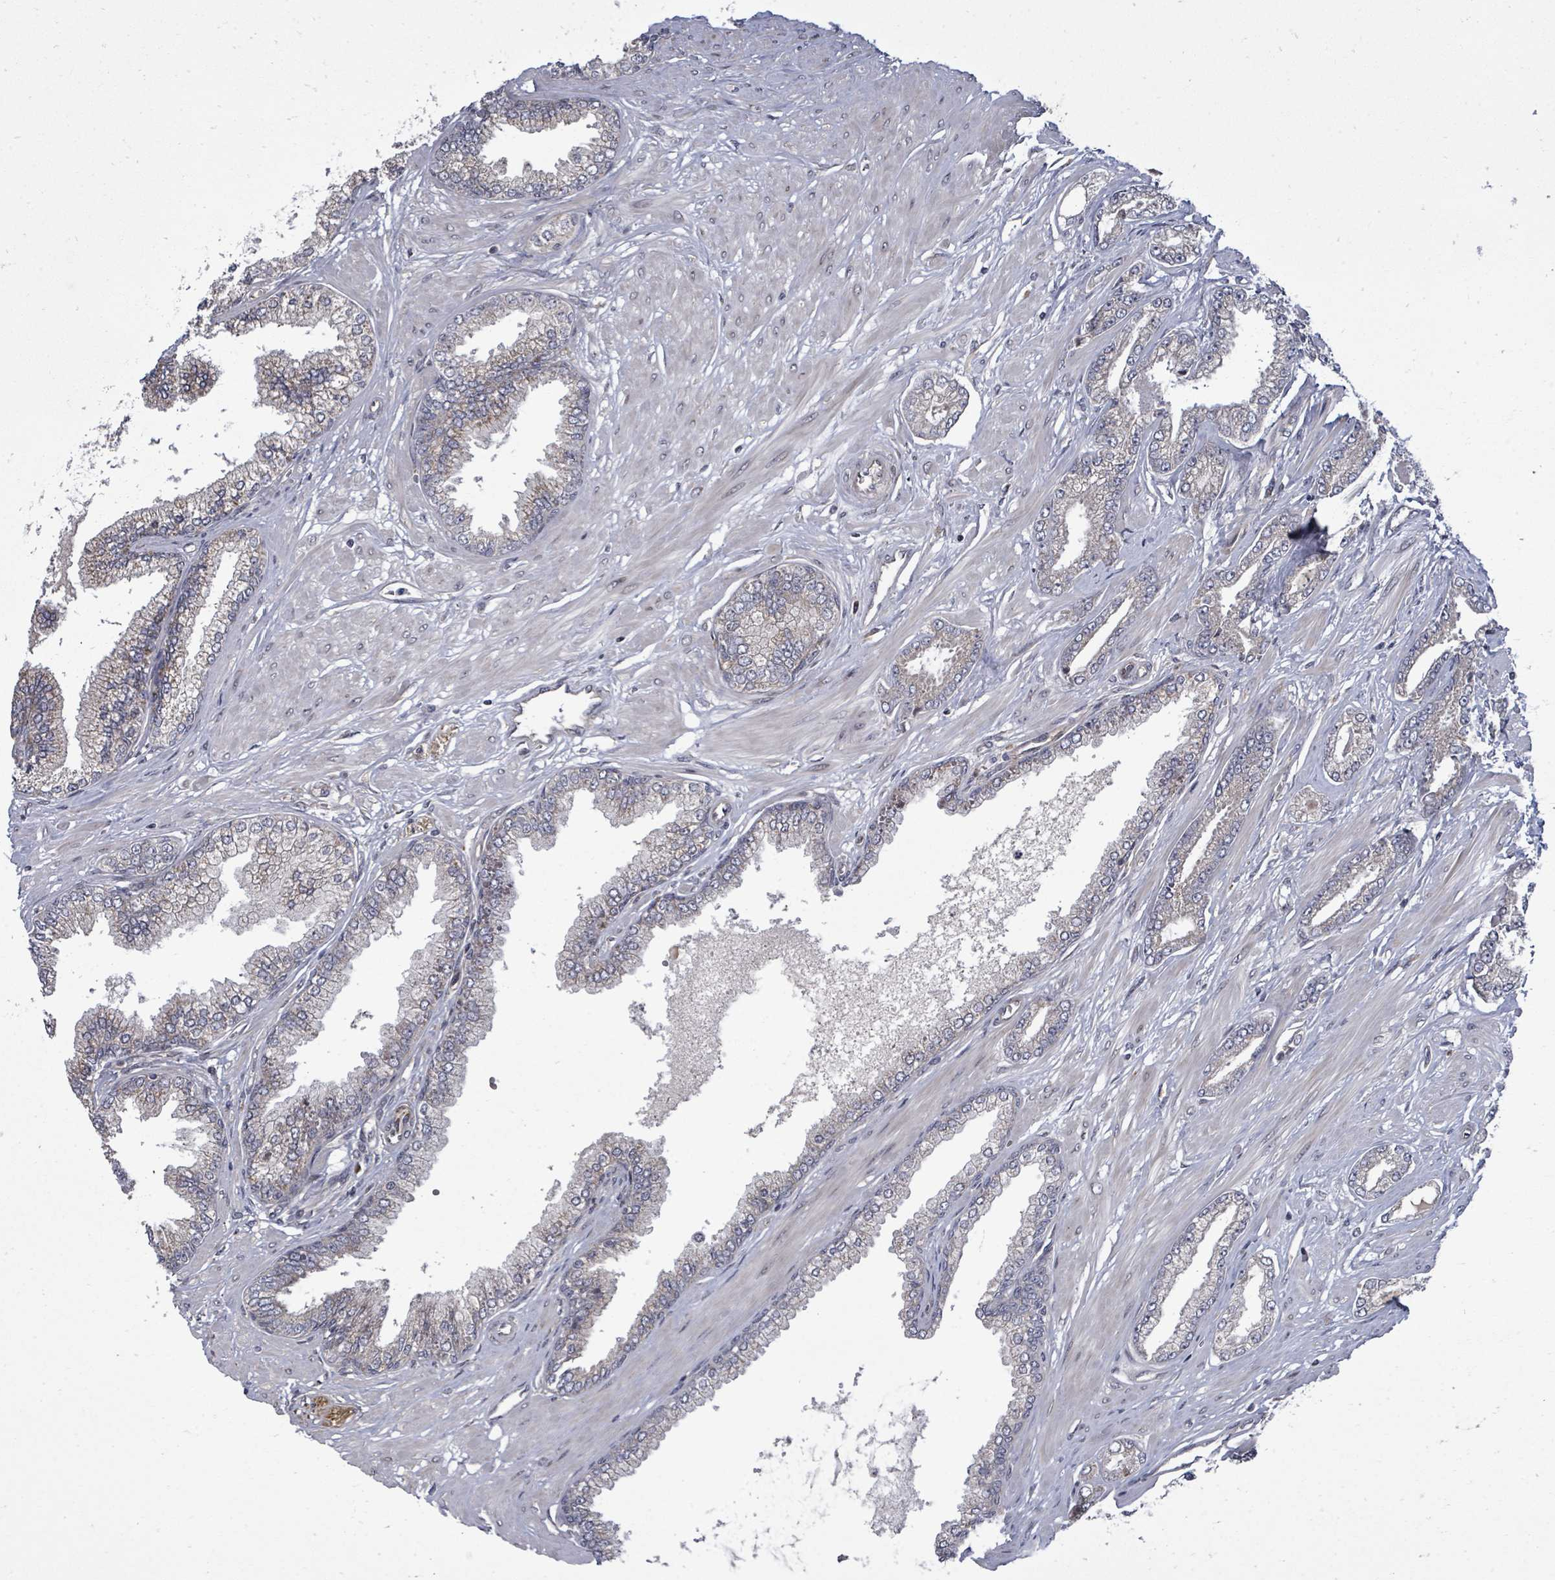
{"staining": {"intensity": "negative", "quantity": "none", "location": "none"}, "tissue": "prostate cancer", "cell_type": "Tumor cells", "image_type": "cancer", "snomed": [{"axis": "morphology", "description": "Adenocarcinoma, Low grade"}, {"axis": "topography", "description": "Prostate"}], "caption": "An immunohistochemistry image of prostate low-grade adenocarcinoma is shown. There is no staining in tumor cells of prostate low-grade adenocarcinoma. (Stains: DAB immunohistochemistry with hematoxylin counter stain, Microscopy: brightfield microscopy at high magnification).", "gene": "KRTAP27-1", "patient": {"sex": "male", "age": 64}}